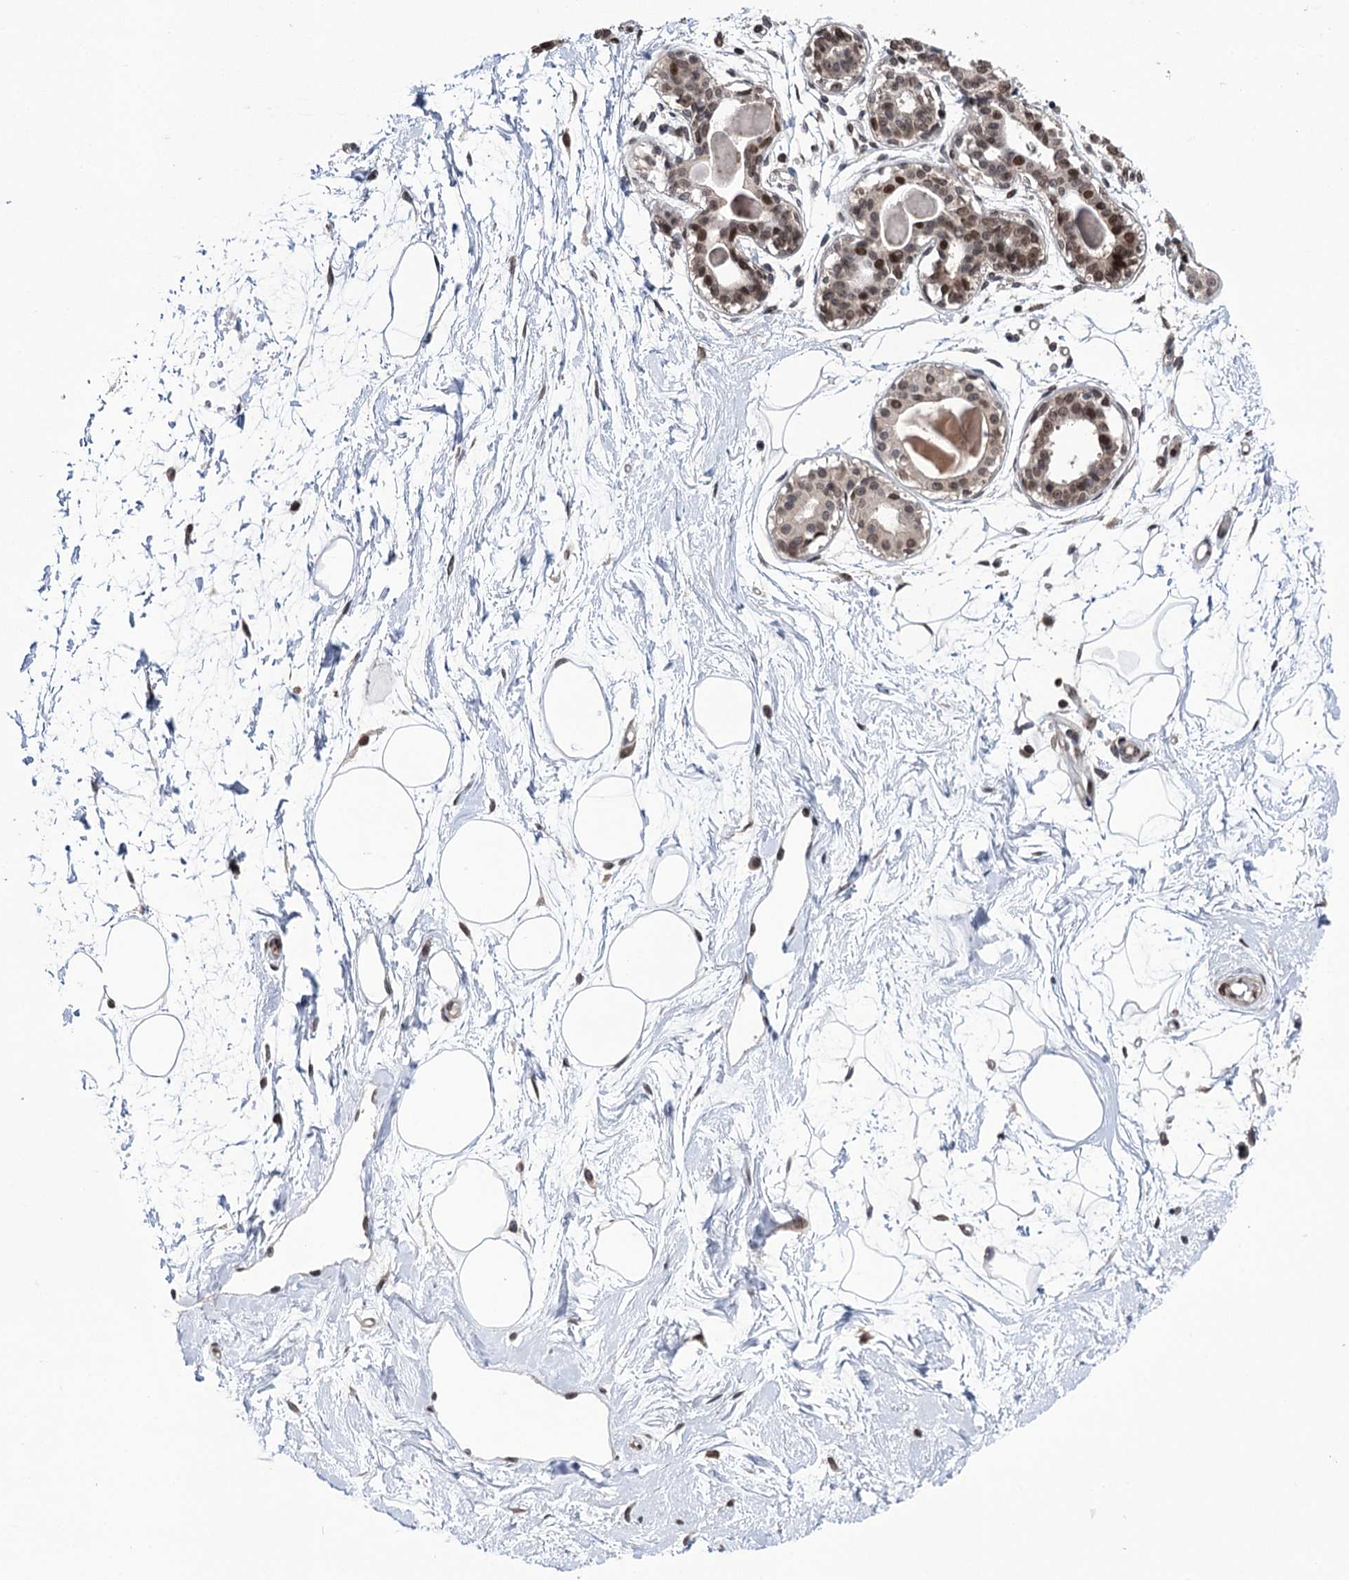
{"staining": {"intensity": "moderate", "quantity": ">75%", "location": "cytoplasmic/membranous,nuclear"}, "tissue": "breast", "cell_type": "Adipocytes", "image_type": "normal", "snomed": [{"axis": "morphology", "description": "Normal tissue, NOS"}, {"axis": "topography", "description": "Breast"}], "caption": "Human breast stained with a brown dye shows moderate cytoplasmic/membranous,nuclear positive positivity in about >75% of adipocytes.", "gene": "CCDC77", "patient": {"sex": "female", "age": 45}}